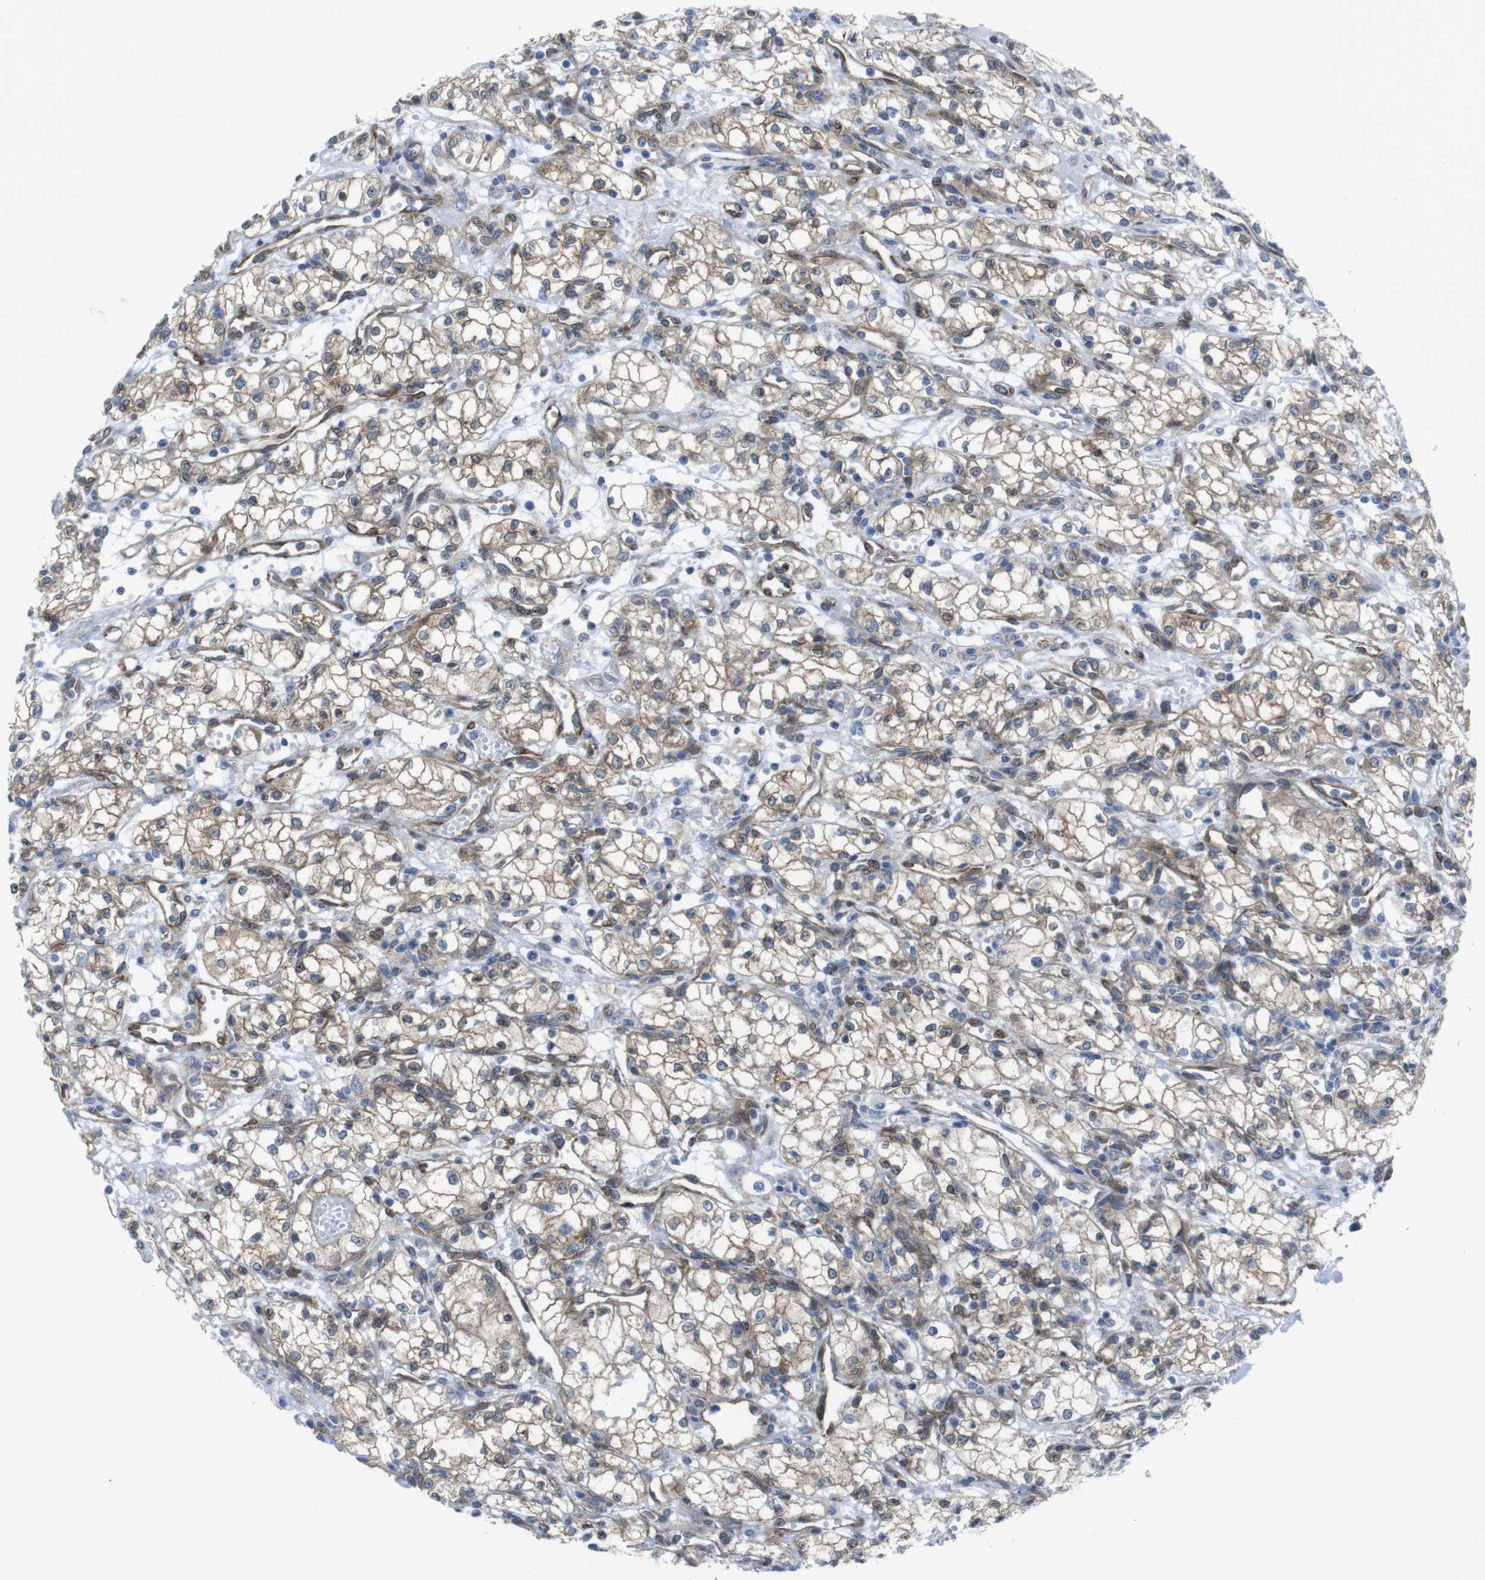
{"staining": {"intensity": "weak", "quantity": ">75%", "location": "cytoplasmic/membranous"}, "tissue": "renal cancer", "cell_type": "Tumor cells", "image_type": "cancer", "snomed": [{"axis": "morphology", "description": "Normal tissue, NOS"}, {"axis": "morphology", "description": "Adenocarcinoma, NOS"}, {"axis": "topography", "description": "Kidney"}], "caption": "The histopathology image exhibits staining of renal cancer, revealing weak cytoplasmic/membranous protein positivity (brown color) within tumor cells.", "gene": "DIAPH2", "patient": {"sex": "male", "age": 59}}